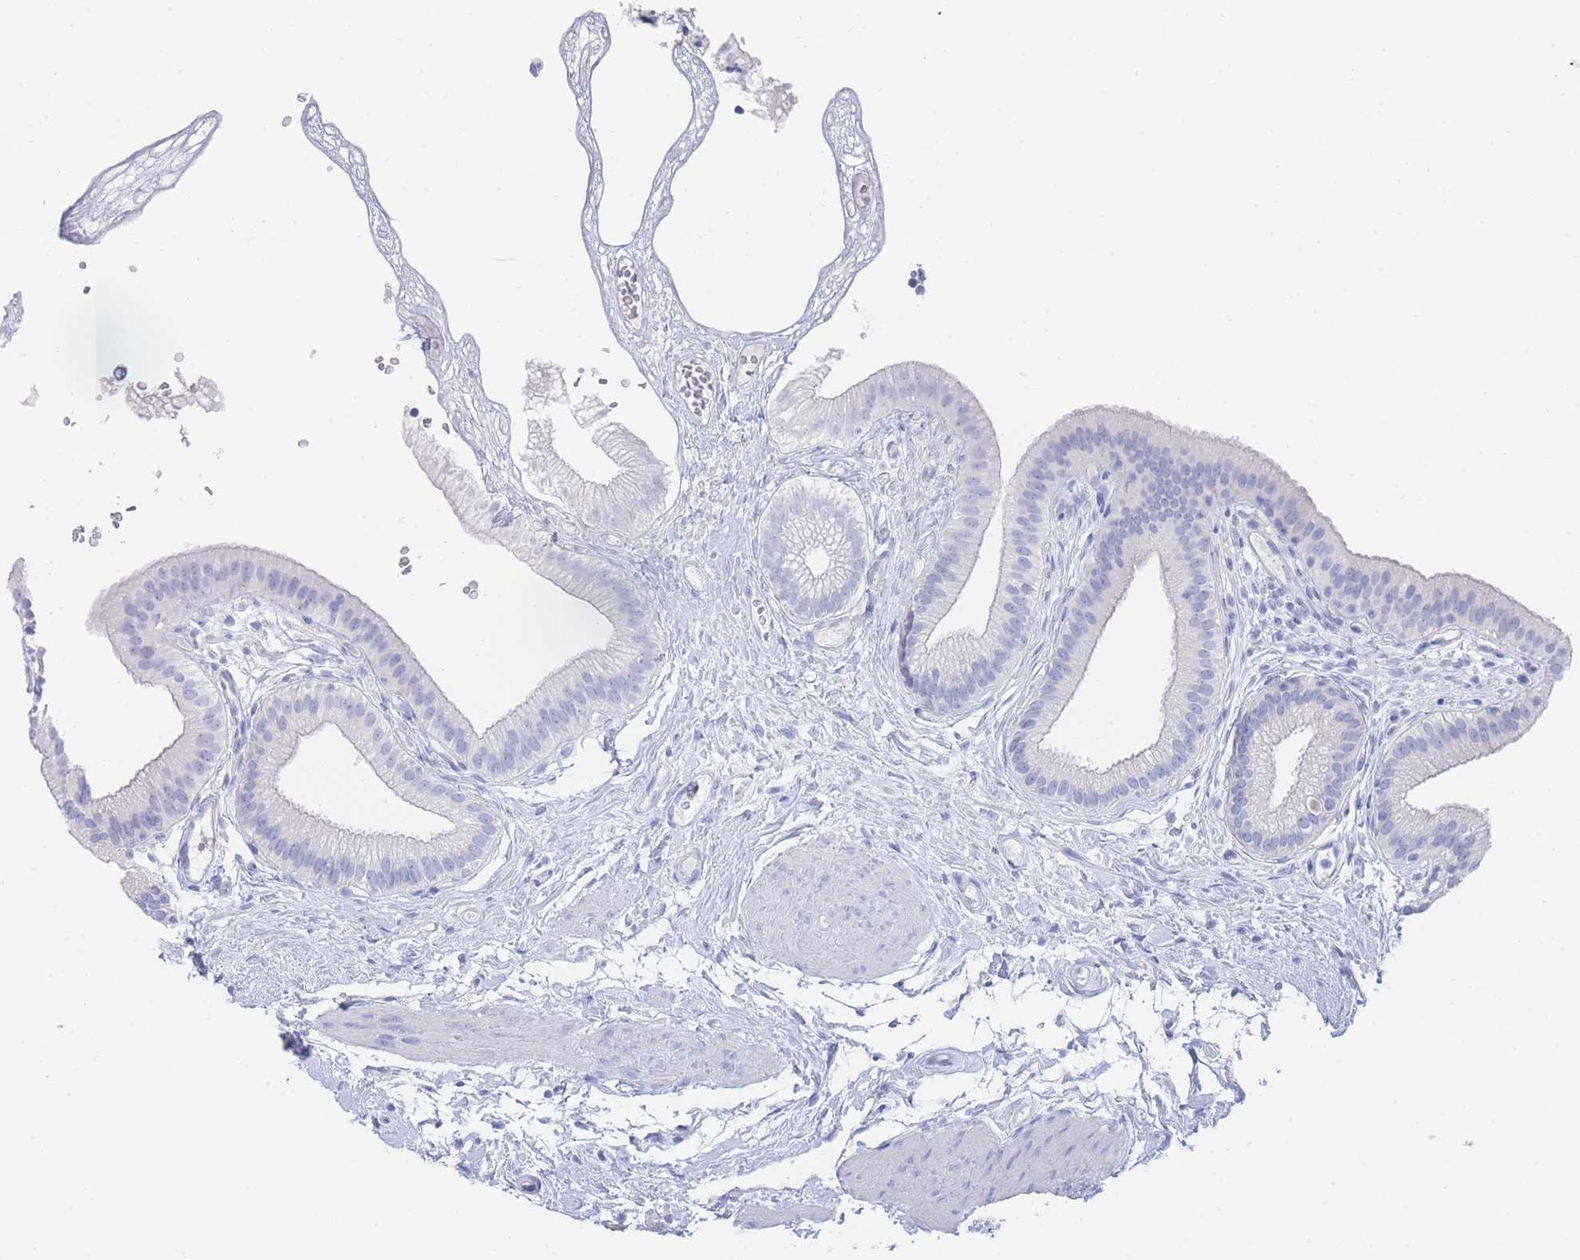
{"staining": {"intensity": "negative", "quantity": "none", "location": "none"}, "tissue": "gallbladder", "cell_type": "Glandular cells", "image_type": "normal", "snomed": [{"axis": "morphology", "description": "Normal tissue, NOS"}, {"axis": "topography", "description": "Gallbladder"}], "caption": "Immunohistochemical staining of unremarkable human gallbladder exhibits no significant staining in glandular cells.", "gene": "LRRC37A2", "patient": {"sex": "female", "age": 54}}